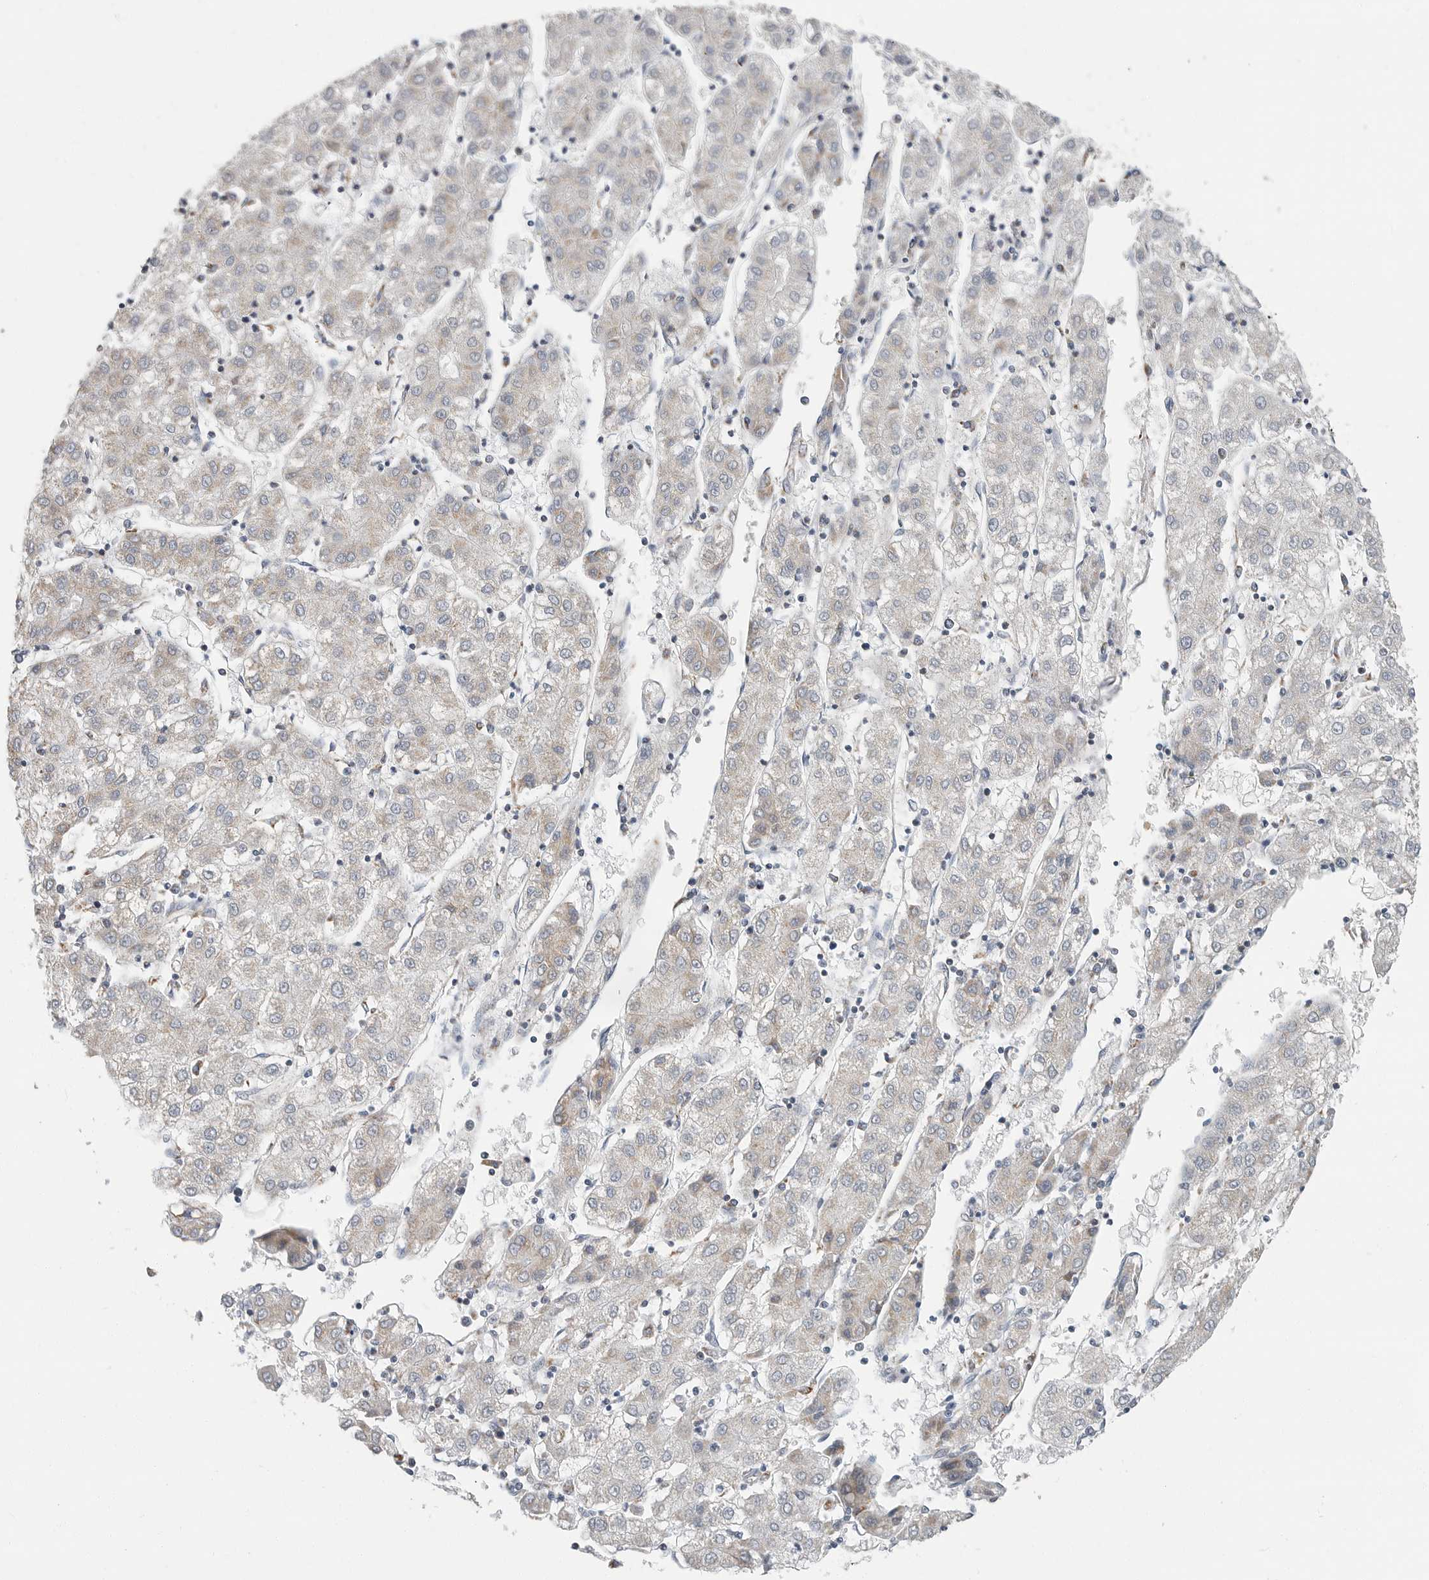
{"staining": {"intensity": "negative", "quantity": "none", "location": "none"}, "tissue": "liver cancer", "cell_type": "Tumor cells", "image_type": "cancer", "snomed": [{"axis": "morphology", "description": "Carcinoma, Hepatocellular, NOS"}, {"axis": "topography", "description": "Liver"}], "caption": "IHC image of neoplastic tissue: hepatocellular carcinoma (liver) stained with DAB reveals no significant protein expression in tumor cells.", "gene": "PLN", "patient": {"sex": "male", "age": 72}}